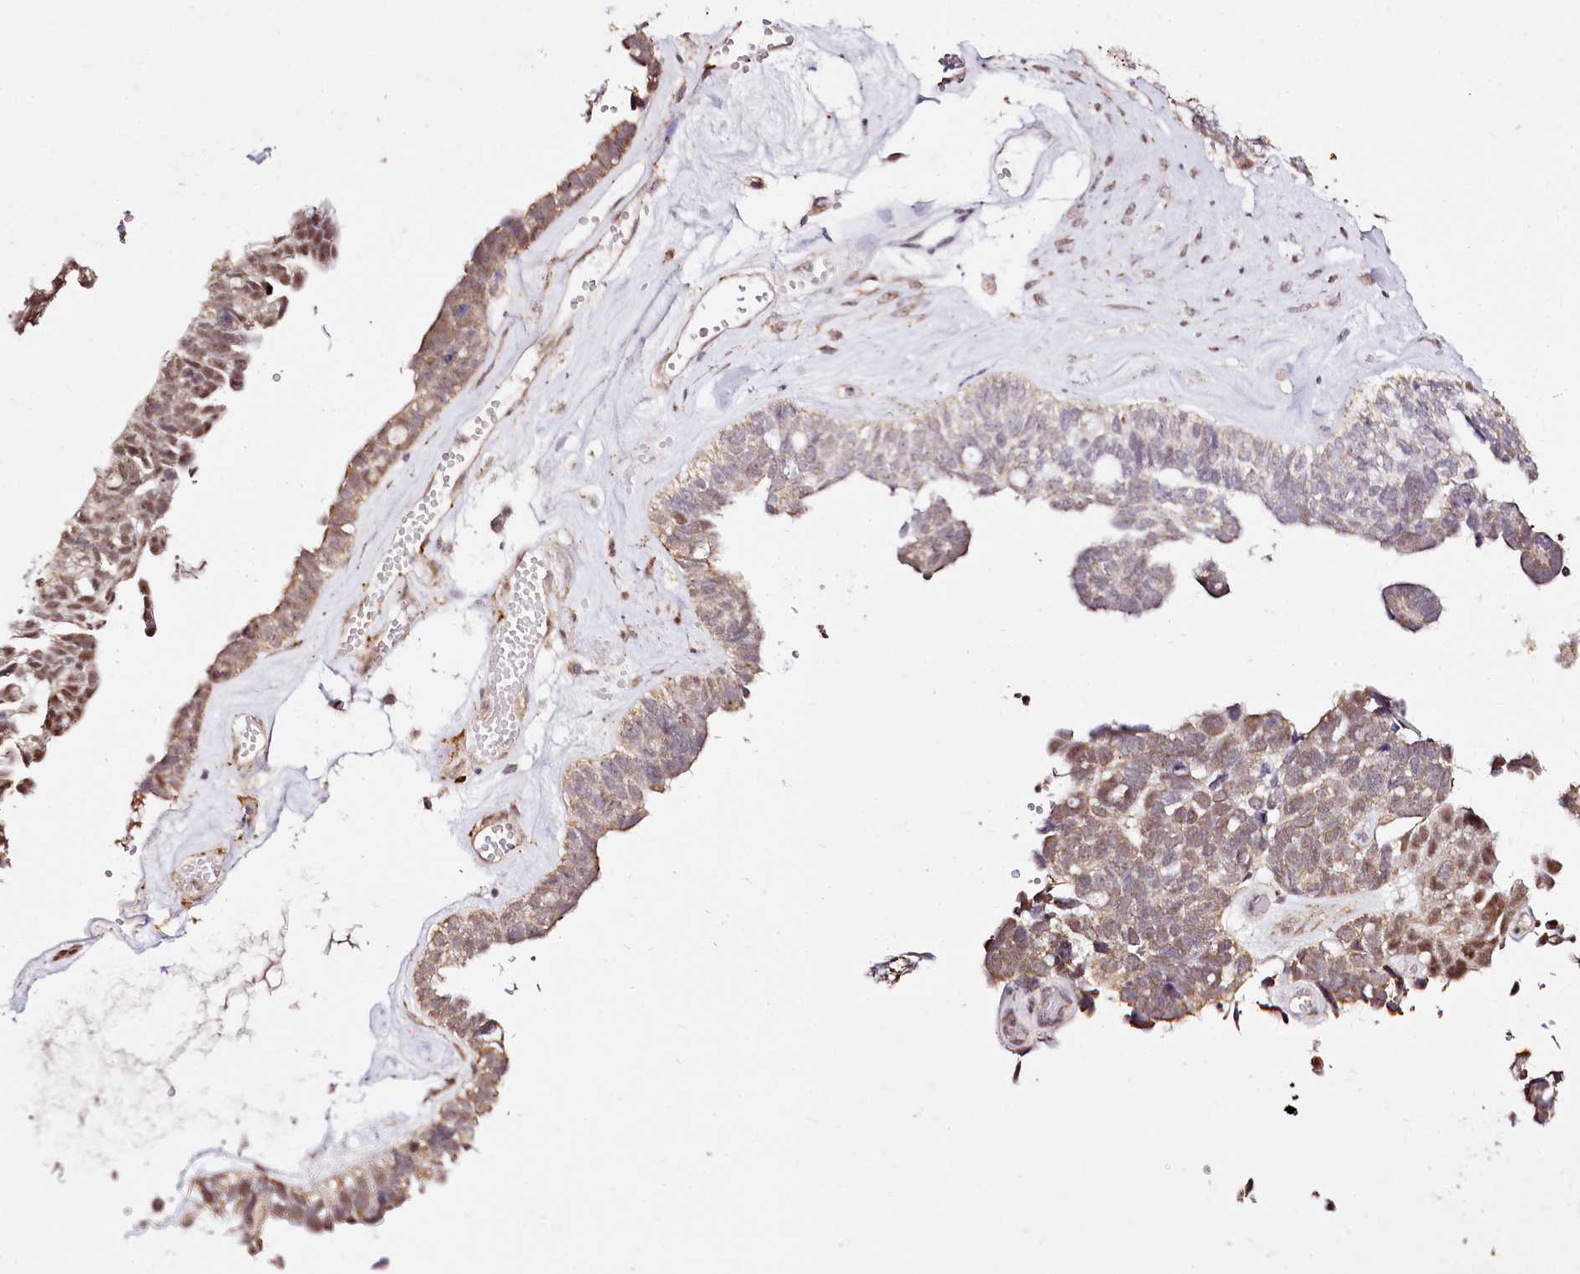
{"staining": {"intensity": "moderate", "quantity": "25%-75%", "location": "cytoplasmic/membranous,nuclear"}, "tissue": "ovarian cancer", "cell_type": "Tumor cells", "image_type": "cancer", "snomed": [{"axis": "morphology", "description": "Cystadenocarcinoma, serous, NOS"}, {"axis": "topography", "description": "Ovary"}], "caption": "Immunohistochemical staining of ovarian cancer reveals moderate cytoplasmic/membranous and nuclear protein staining in approximately 25%-75% of tumor cells.", "gene": "EDIL3", "patient": {"sex": "female", "age": 79}}